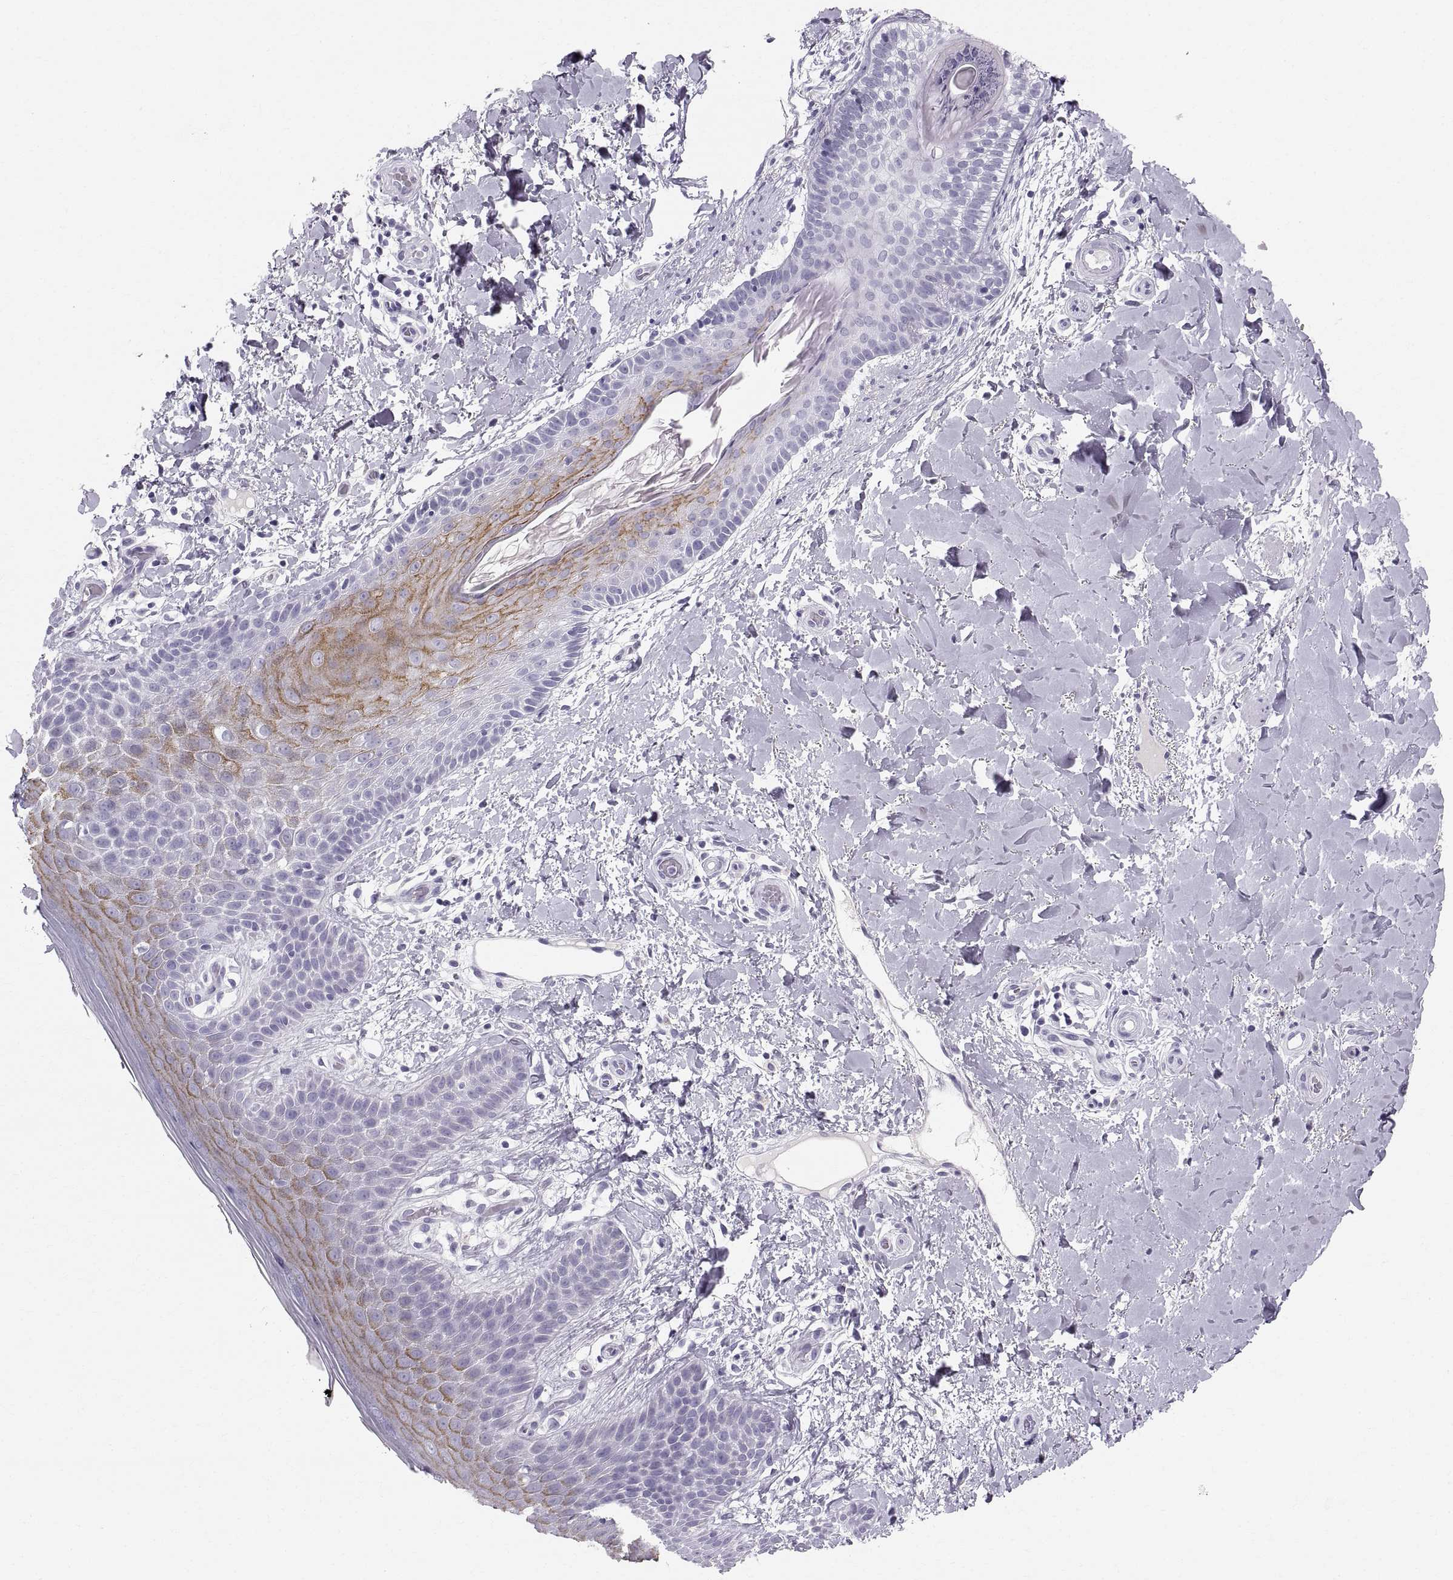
{"staining": {"intensity": "moderate", "quantity": "<25%", "location": "cytoplasmic/membranous"}, "tissue": "skin", "cell_type": "Epidermal cells", "image_type": "normal", "snomed": [{"axis": "morphology", "description": "Normal tissue, NOS"}, {"axis": "topography", "description": "Anal"}], "caption": "High-power microscopy captured an immunohistochemistry (IHC) photomicrograph of unremarkable skin, revealing moderate cytoplasmic/membranous positivity in about <25% of epidermal cells.", "gene": "SLC22A6", "patient": {"sex": "male", "age": 36}}